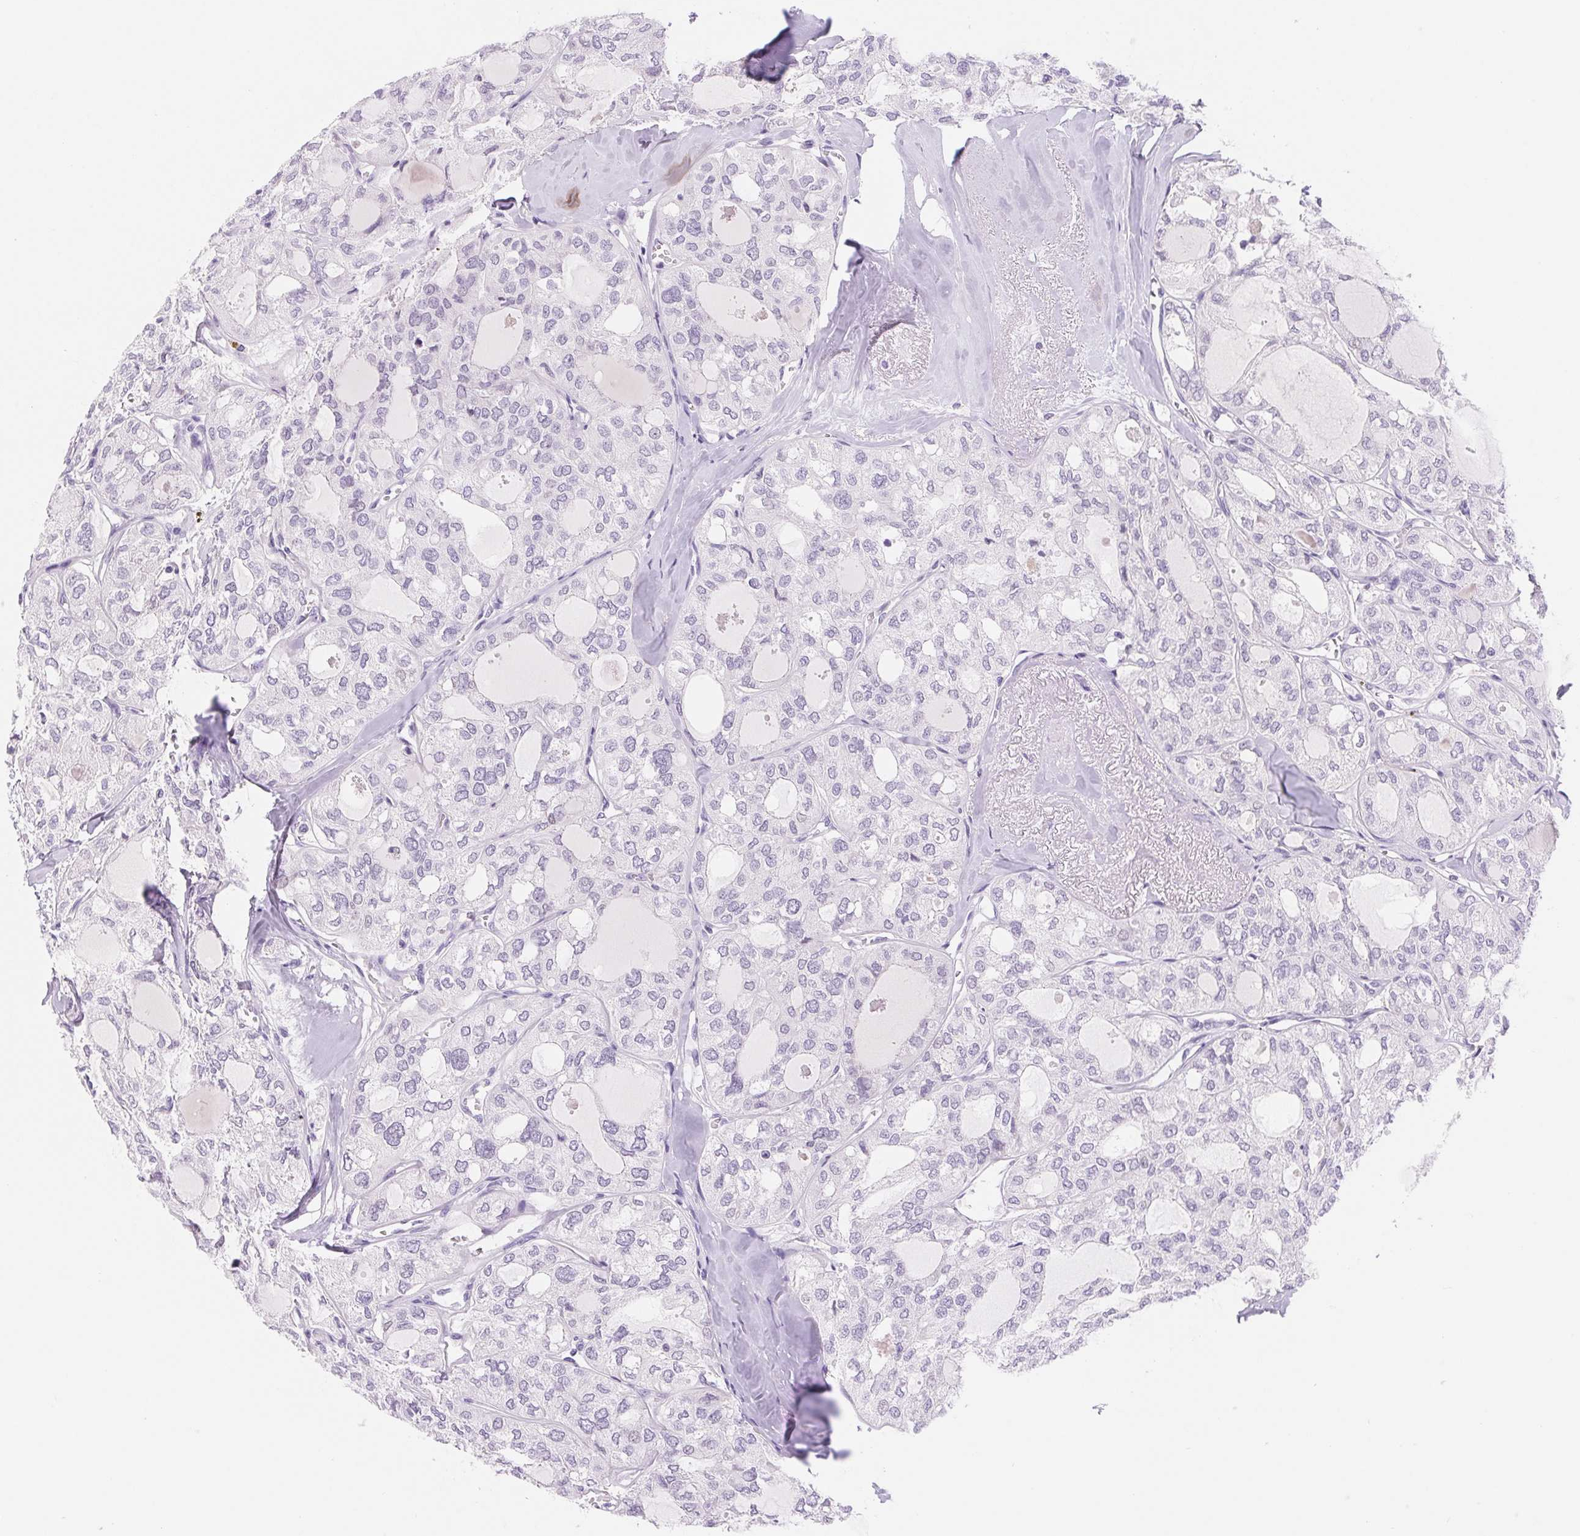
{"staining": {"intensity": "negative", "quantity": "none", "location": "none"}, "tissue": "thyroid cancer", "cell_type": "Tumor cells", "image_type": "cancer", "snomed": [{"axis": "morphology", "description": "Follicular adenoma carcinoma, NOS"}, {"axis": "topography", "description": "Thyroid gland"}], "caption": "This histopathology image is of thyroid cancer stained with immunohistochemistry to label a protein in brown with the nuclei are counter-stained blue. There is no staining in tumor cells.", "gene": "ASGR2", "patient": {"sex": "male", "age": 75}}